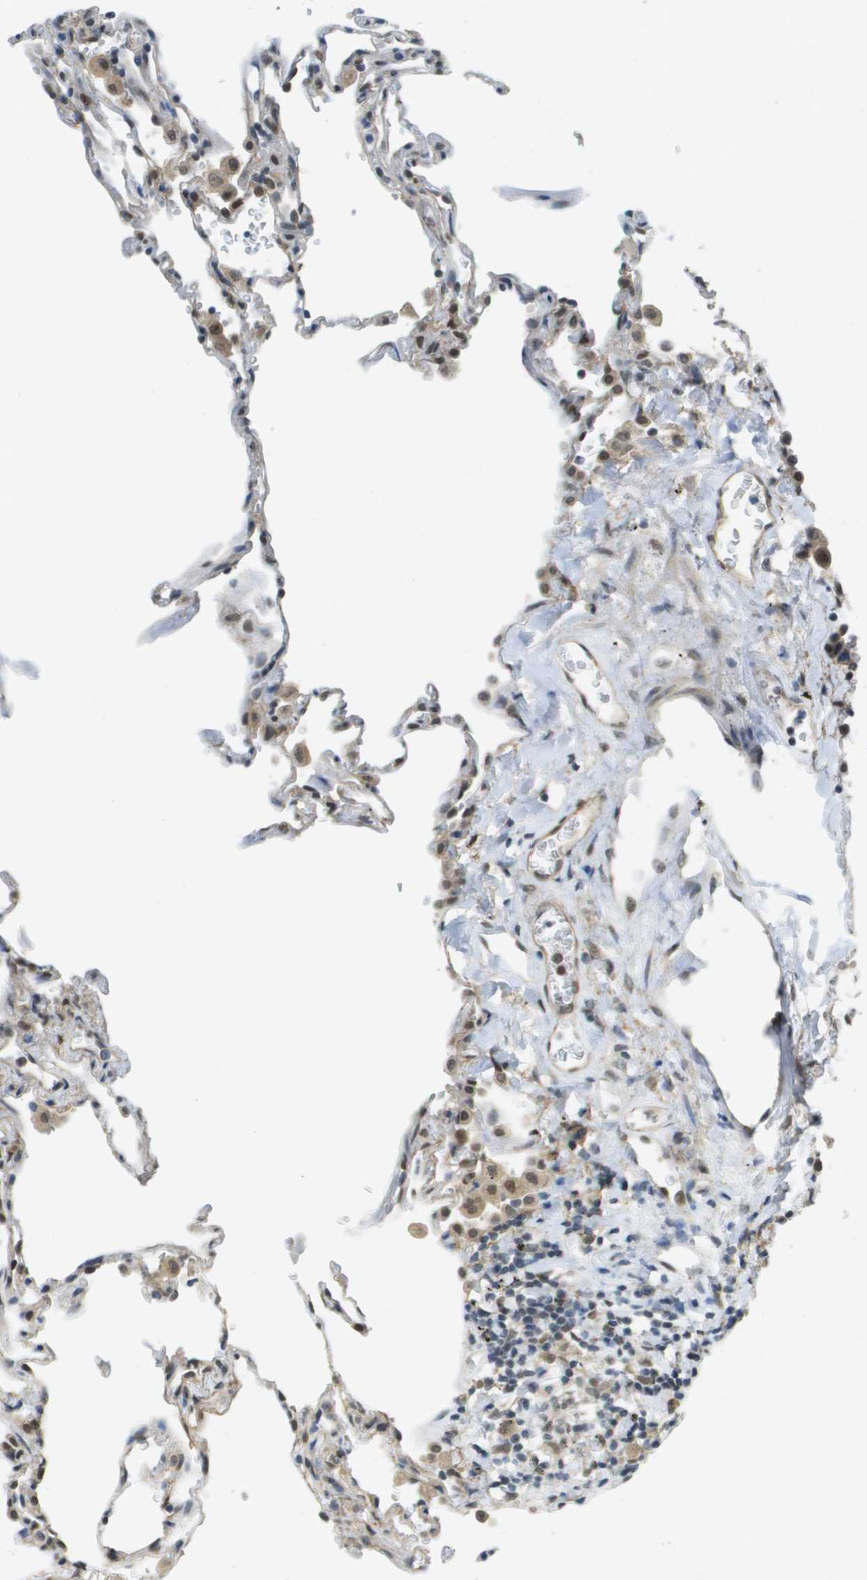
{"staining": {"intensity": "moderate", "quantity": "25%-75%", "location": "nuclear"}, "tissue": "lung", "cell_type": "Alveolar cells", "image_type": "normal", "snomed": [{"axis": "morphology", "description": "Normal tissue, NOS"}, {"axis": "topography", "description": "Lung"}], "caption": "Immunohistochemical staining of benign lung reveals 25%-75% levels of moderate nuclear protein staining in approximately 25%-75% of alveolar cells.", "gene": "ARID1B", "patient": {"sex": "male", "age": 59}}